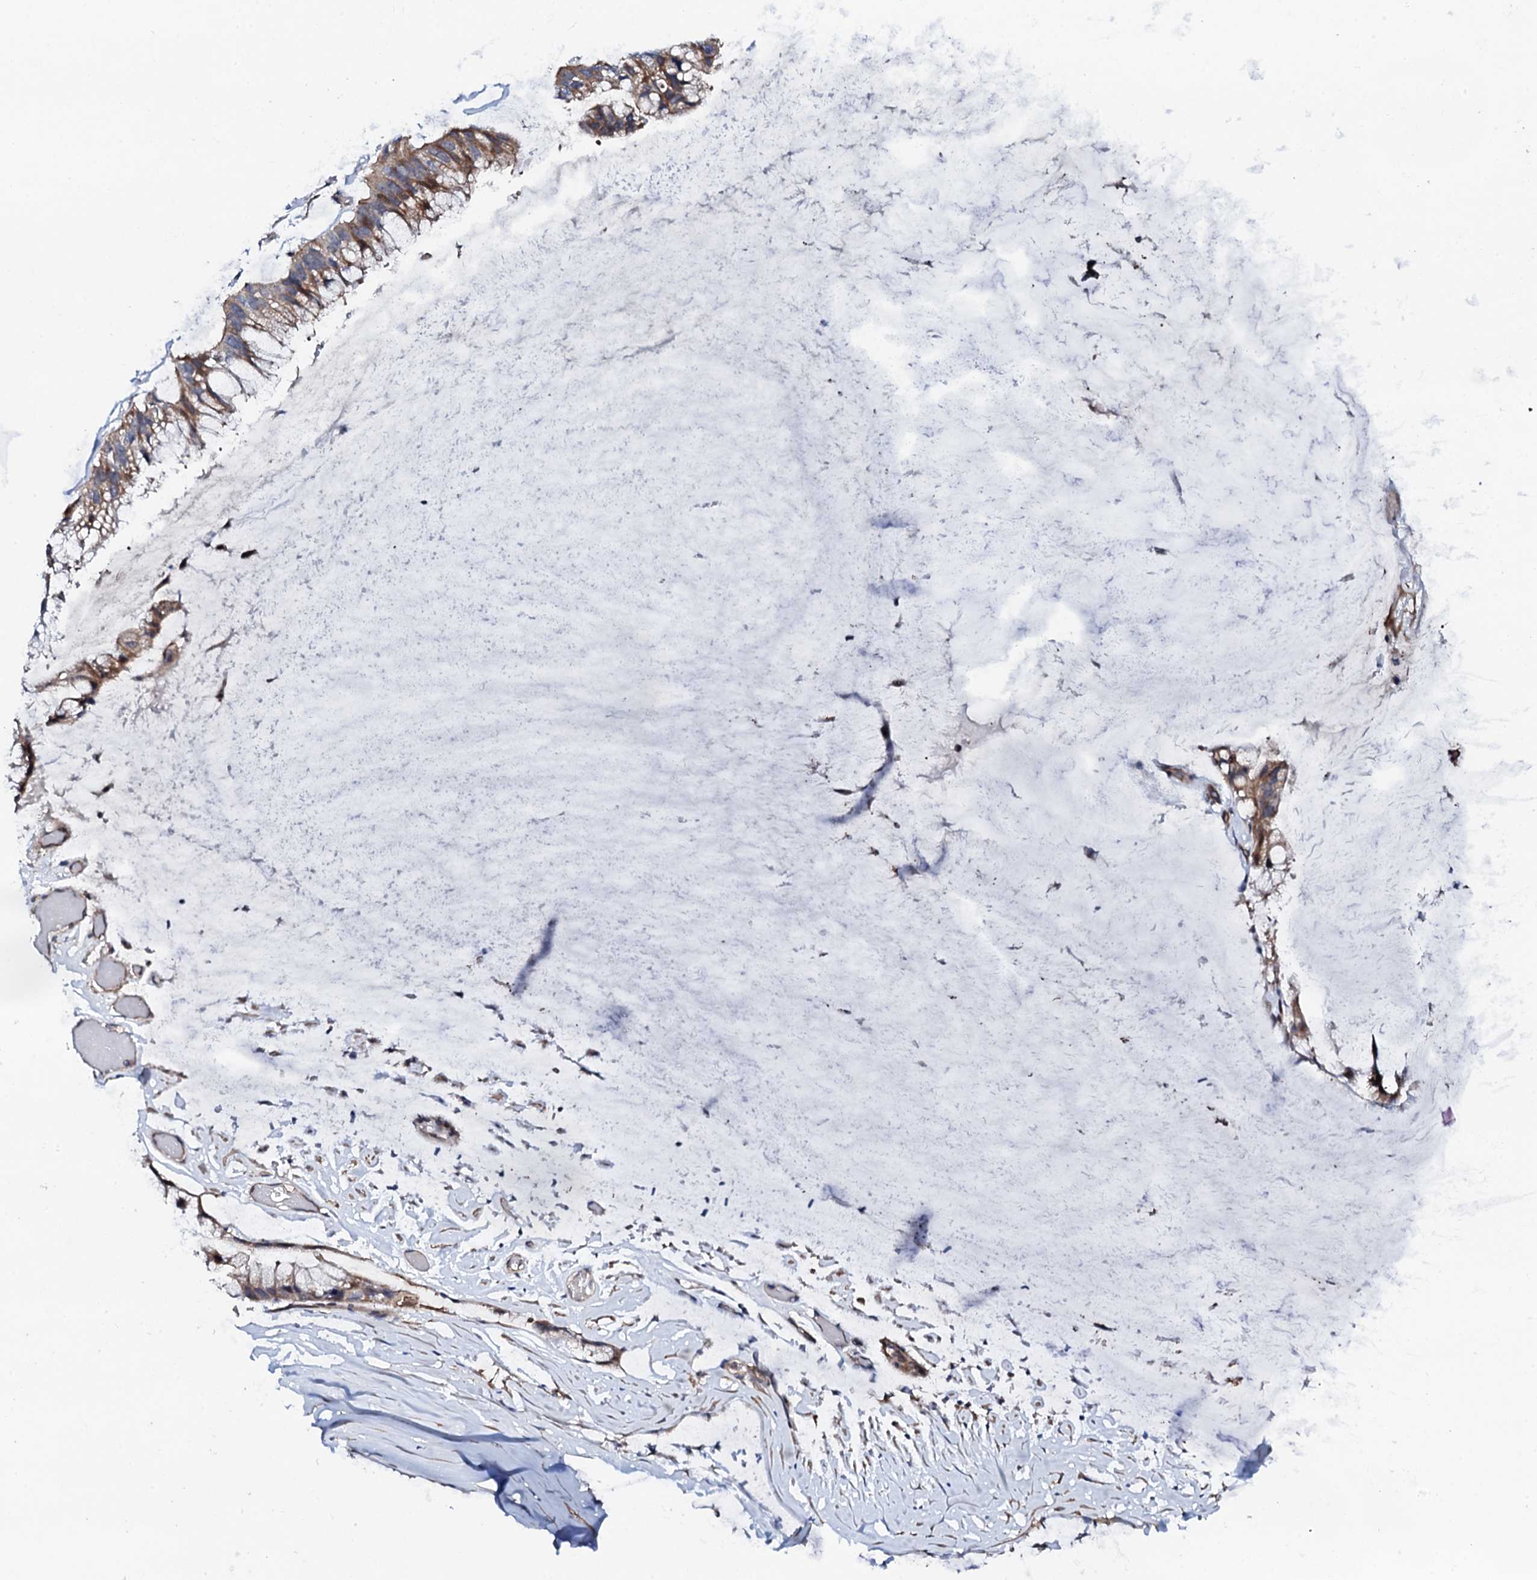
{"staining": {"intensity": "moderate", "quantity": "25%-75%", "location": "cytoplasmic/membranous"}, "tissue": "ovarian cancer", "cell_type": "Tumor cells", "image_type": "cancer", "snomed": [{"axis": "morphology", "description": "Cystadenocarcinoma, mucinous, NOS"}, {"axis": "topography", "description": "Ovary"}], "caption": "This histopathology image displays ovarian cancer (mucinous cystadenocarcinoma) stained with immunohistochemistry (IHC) to label a protein in brown. The cytoplasmic/membranous of tumor cells show moderate positivity for the protein. Nuclei are counter-stained blue.", "gene": "CIAO2A", "patient": {"sex": "female", "age": 39}}